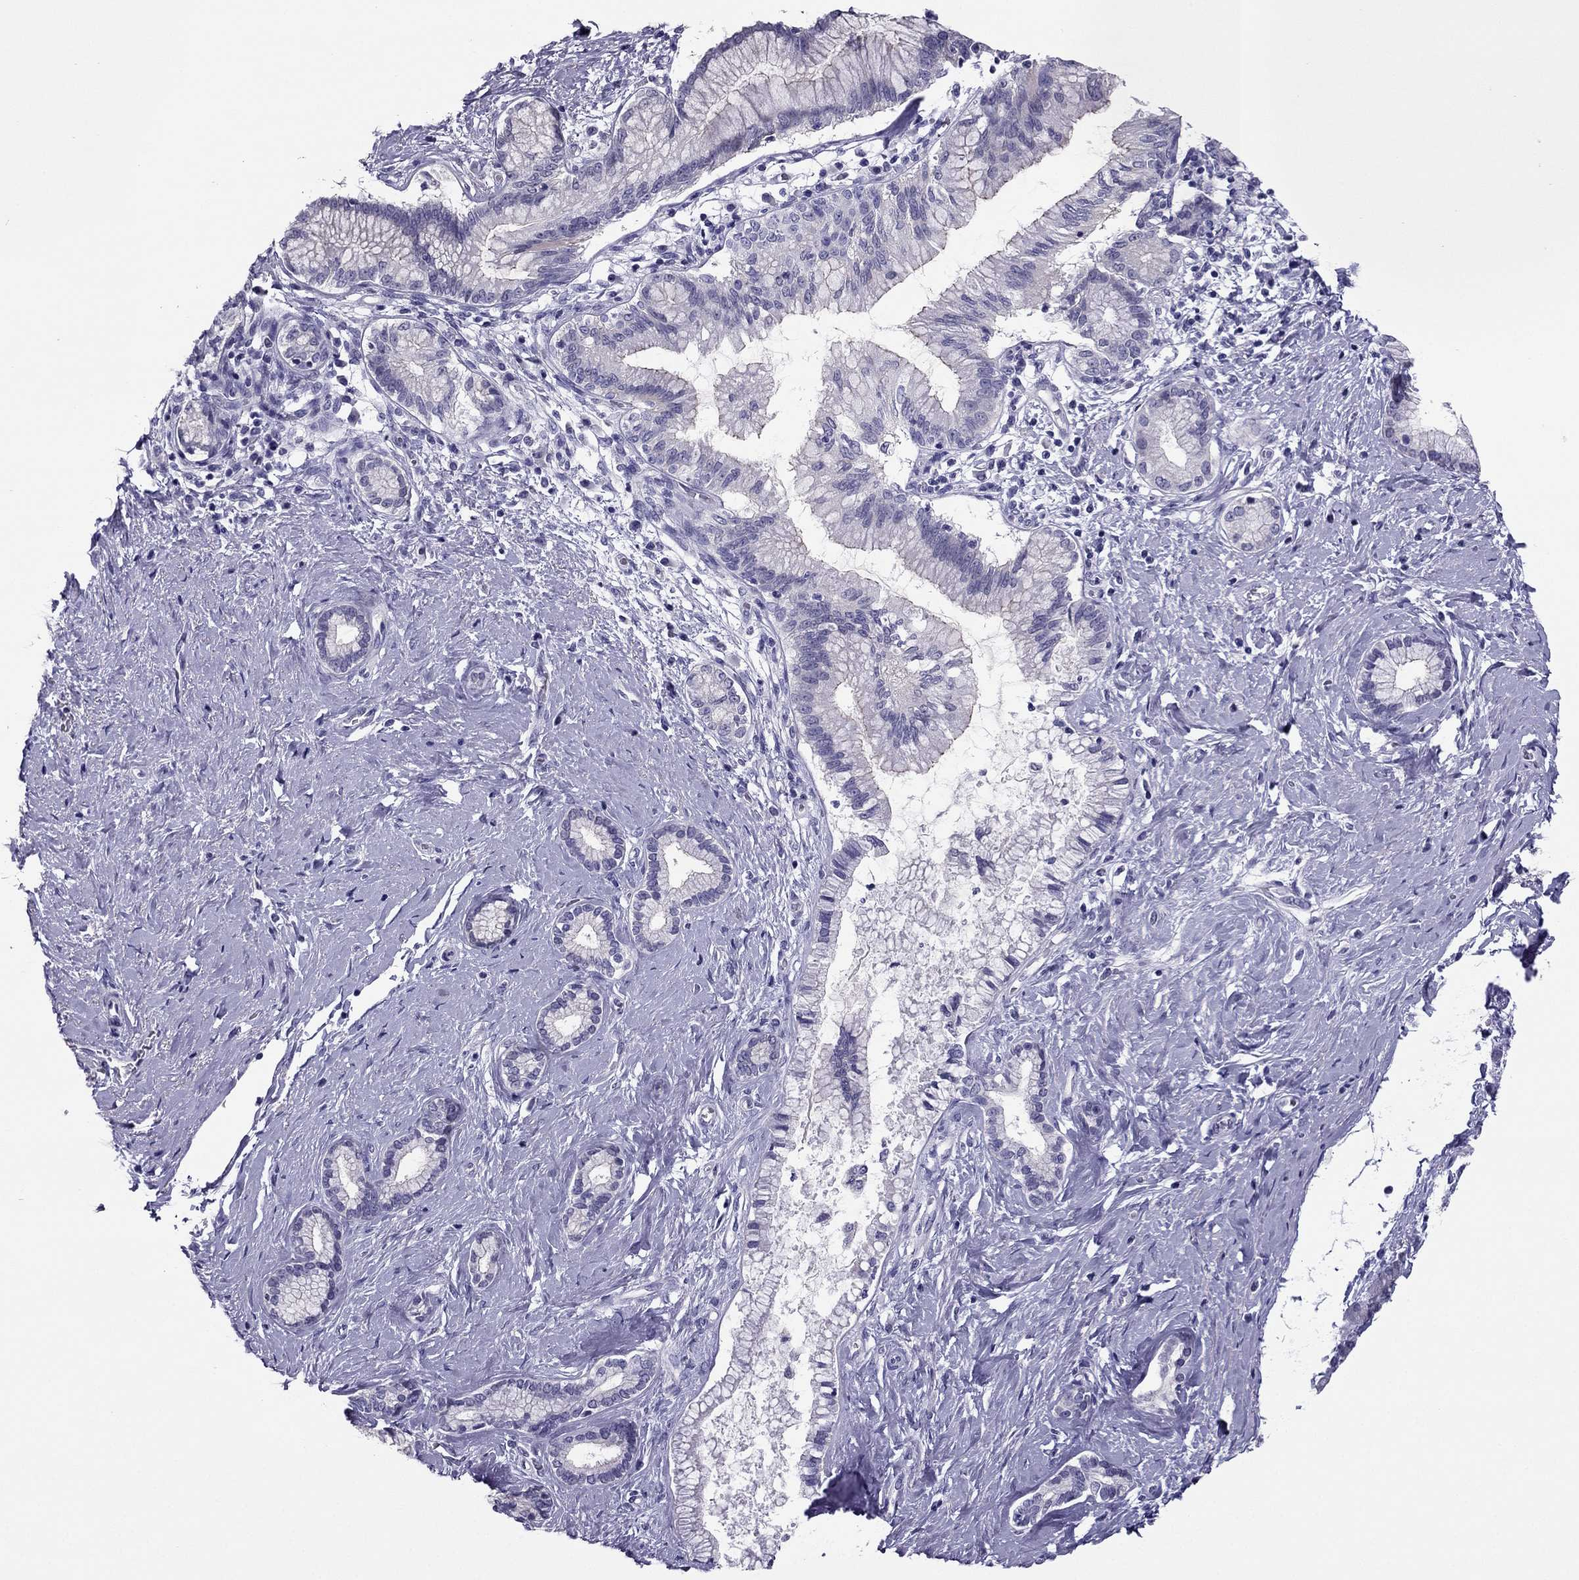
{"staining": {"intensity": "negative", "quantity": "none", "location": "none"}, "tissue": "pancreatic cancer", "cell_type": "Tumor cells", "image_type": "cancer", "snomed": [{"axis": "morphology", "description": "Adenocarcinoma, NOS"}, {"axis": "topography", "description": "Pancreas"}], "caption": "Tumor cells are negative for brown protein staining in adenocarcinoma (pancreatic).", "gene": "PDE6A", "patient": {"sex": "female", "age": 73}}